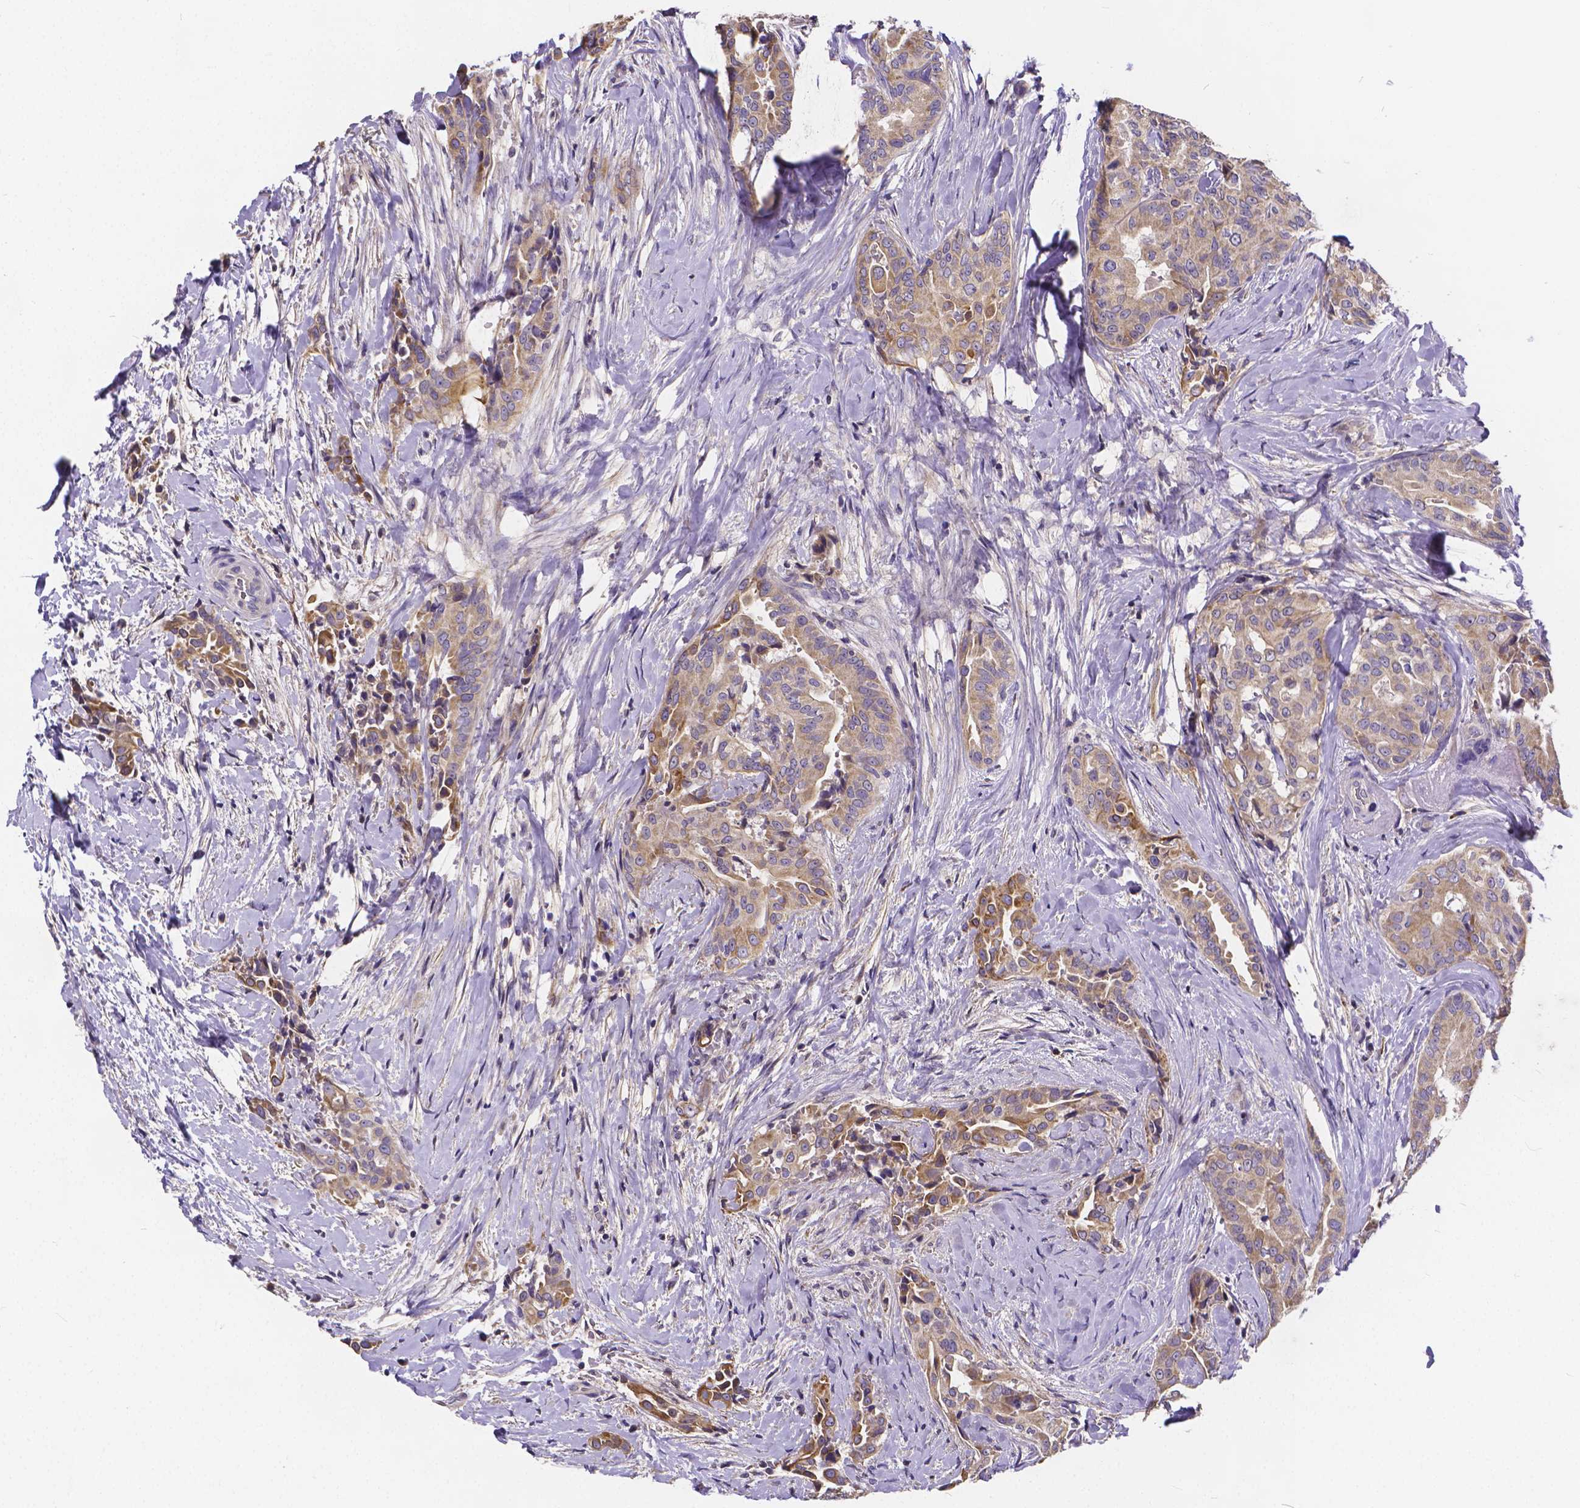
{"staining": {"intensity": "weak", "quantity": "25%-75%", "location": "cytoplasmic/membranous"}, "tissue": "thyroid cancer", "cell_type": "Tumor cells", "image_type": "cancer", "snomed": [{"axis": "morphology", "description": "Papillary adenocarcinoma, NOS"}, {"axis": "topography", "description": "Thyroid gland"}], "caption": "Papillary adenocarcinoma (thyroid) was stained to show a protein in brown. There is low levels of weak cytoplasmic/membranous positivity in approximately 25%-75% of tumor cells. (DAB (3,3'-diaminobenzidine) IHC, brown staining for protein, blue staining for nuclei).", "gene": "GLRB", "patient": {"sex": "male", "age": 61}}